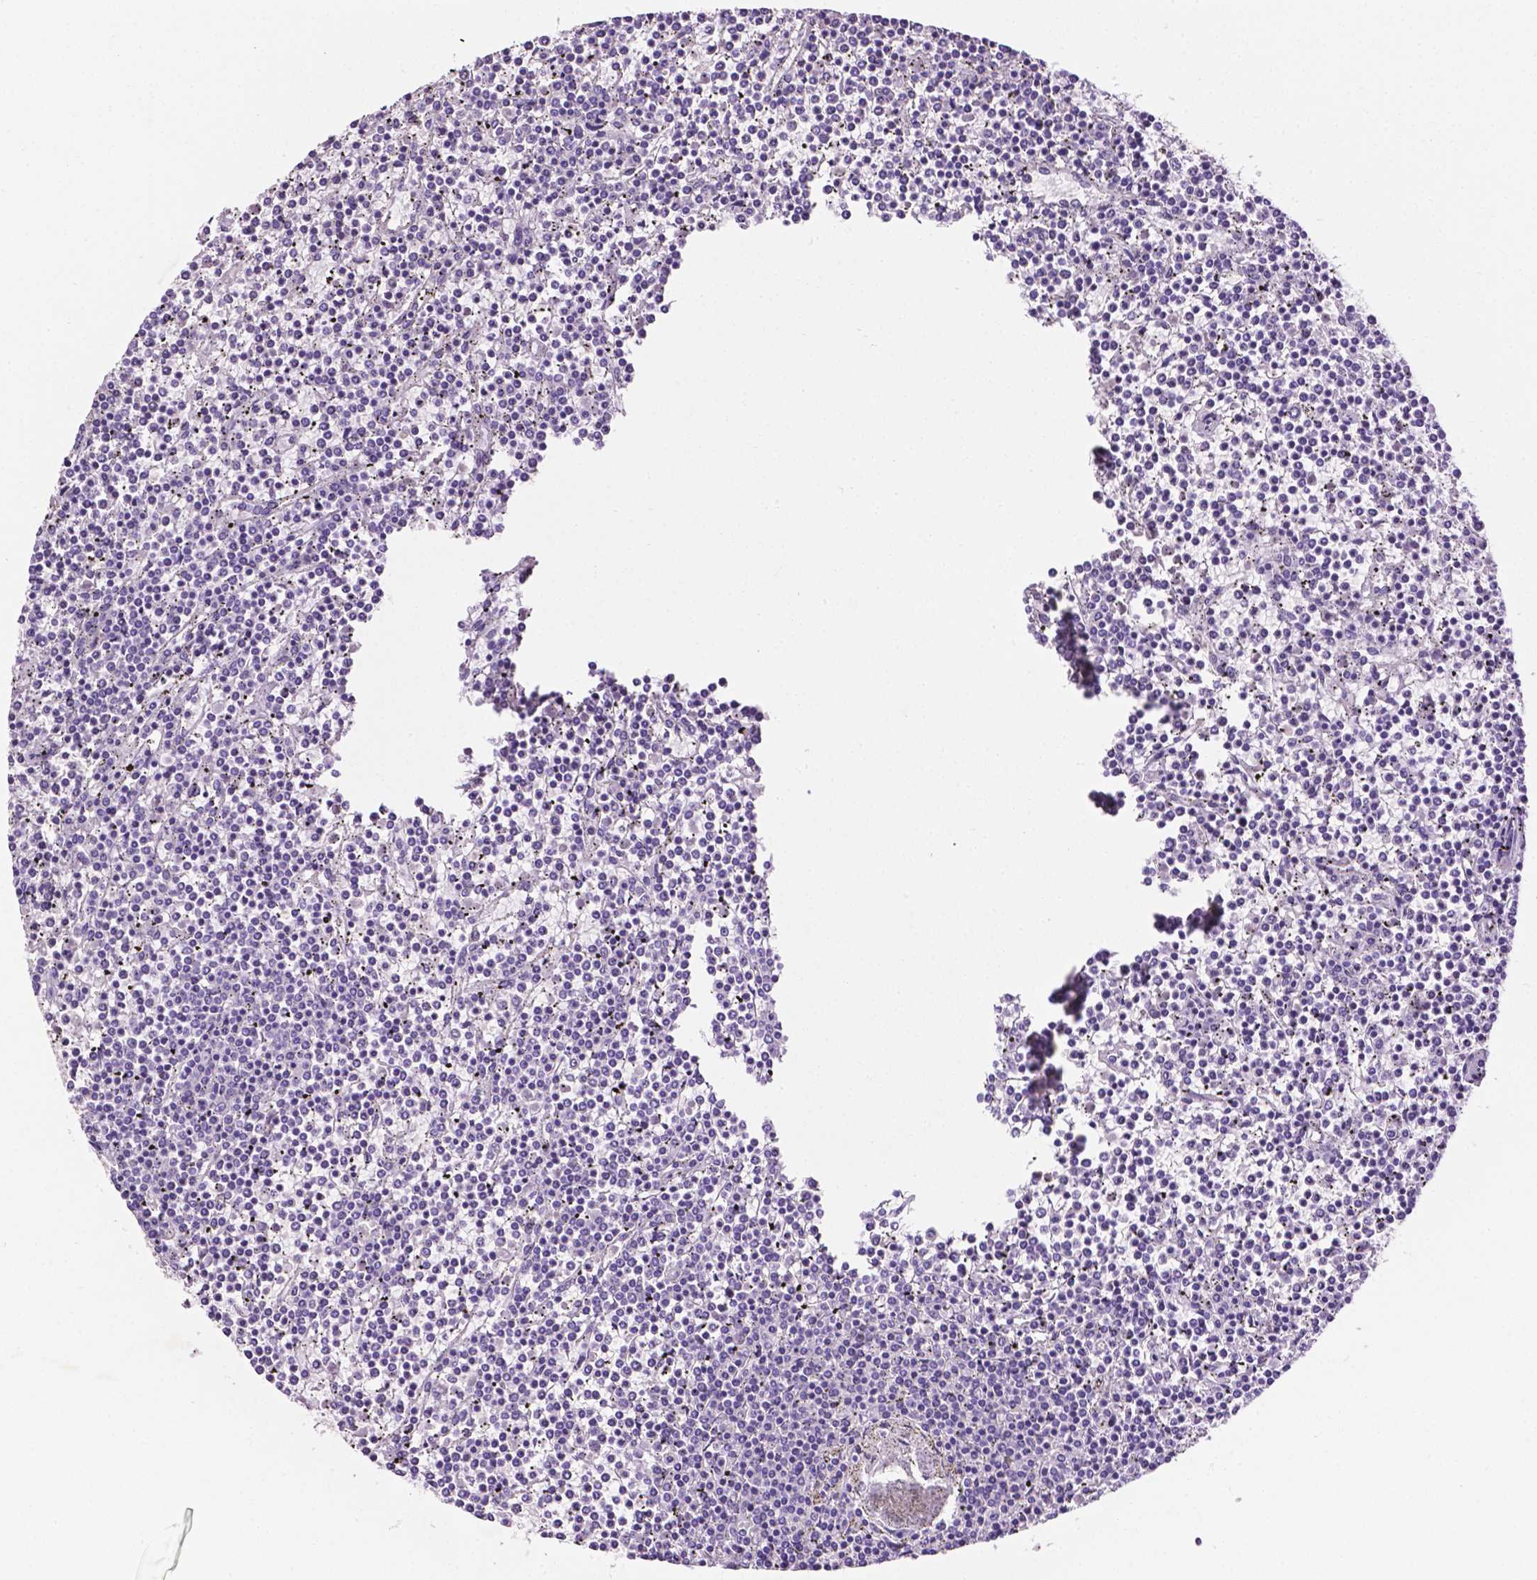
{"staining": {"intensity": "negative", "quantity": "none", "location": "none"}, "tissue": "lymphoma", "cell_type": "Tumor cells", "image_type": "cancer", "snomed": [{"axis": "morphology", "description": "Malignant lymphoma, non-Hodgkin's type, Low grade"}, {"axis": "topography", "description": "Spleen"}], "caption": "DAB immunohistochemical staining of human lymphoma demonstrates no significant positivity in tumor cells.", "gene": "TACSTD2", "patient": {"sex": "female", "age": 19}}